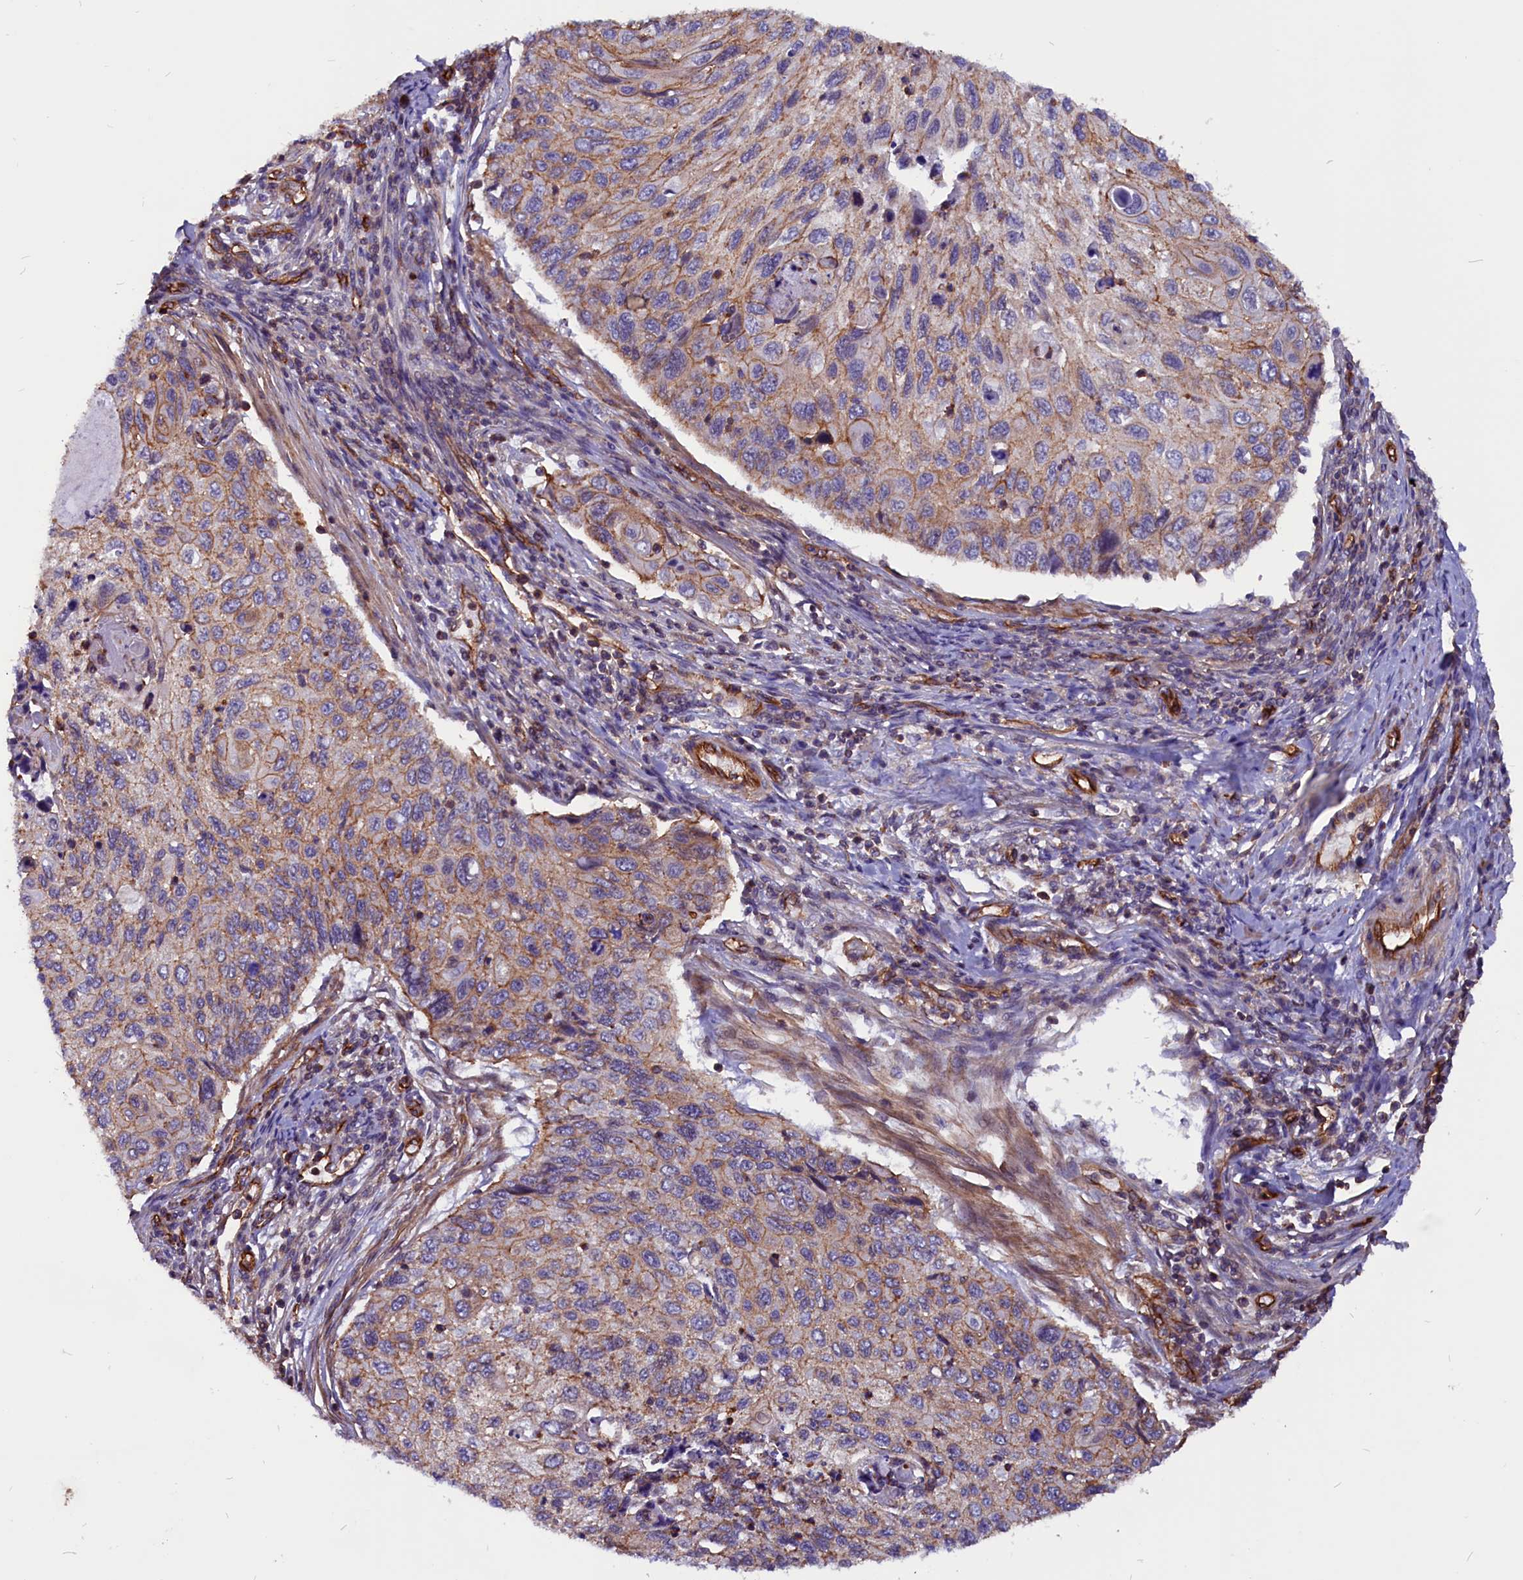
{"staining": {"intensity": "moderate", "quantity": "25%-75%", "location": "cytoplasmic/membranous"}, "tissue": "cervical cancer", "cell_type": "Tumor cells", "image_type": "cancer", "snomed": [{"axis": "morphology", "description": "Squamous cell carcinoma, NOS"}, {"axis": "topography", "description": "Cervix"}], "caption": "Immunohistochemistry staining of cervical squamous cell carcinoma, which reveals medium levels of moderate cytoplasmic/membranous staining in approximately 25%-75% of tumor cells indicating moderate cytoplasmic/membranous protein positivity. The staining was performed using DAB (3,3'-diaminobenzidine) (brown) for protein detection and nuclei were counterstained in hematoxylin (blue).", "gene": "ZNF749", "patient": {"sex": "female", "age": 70}}